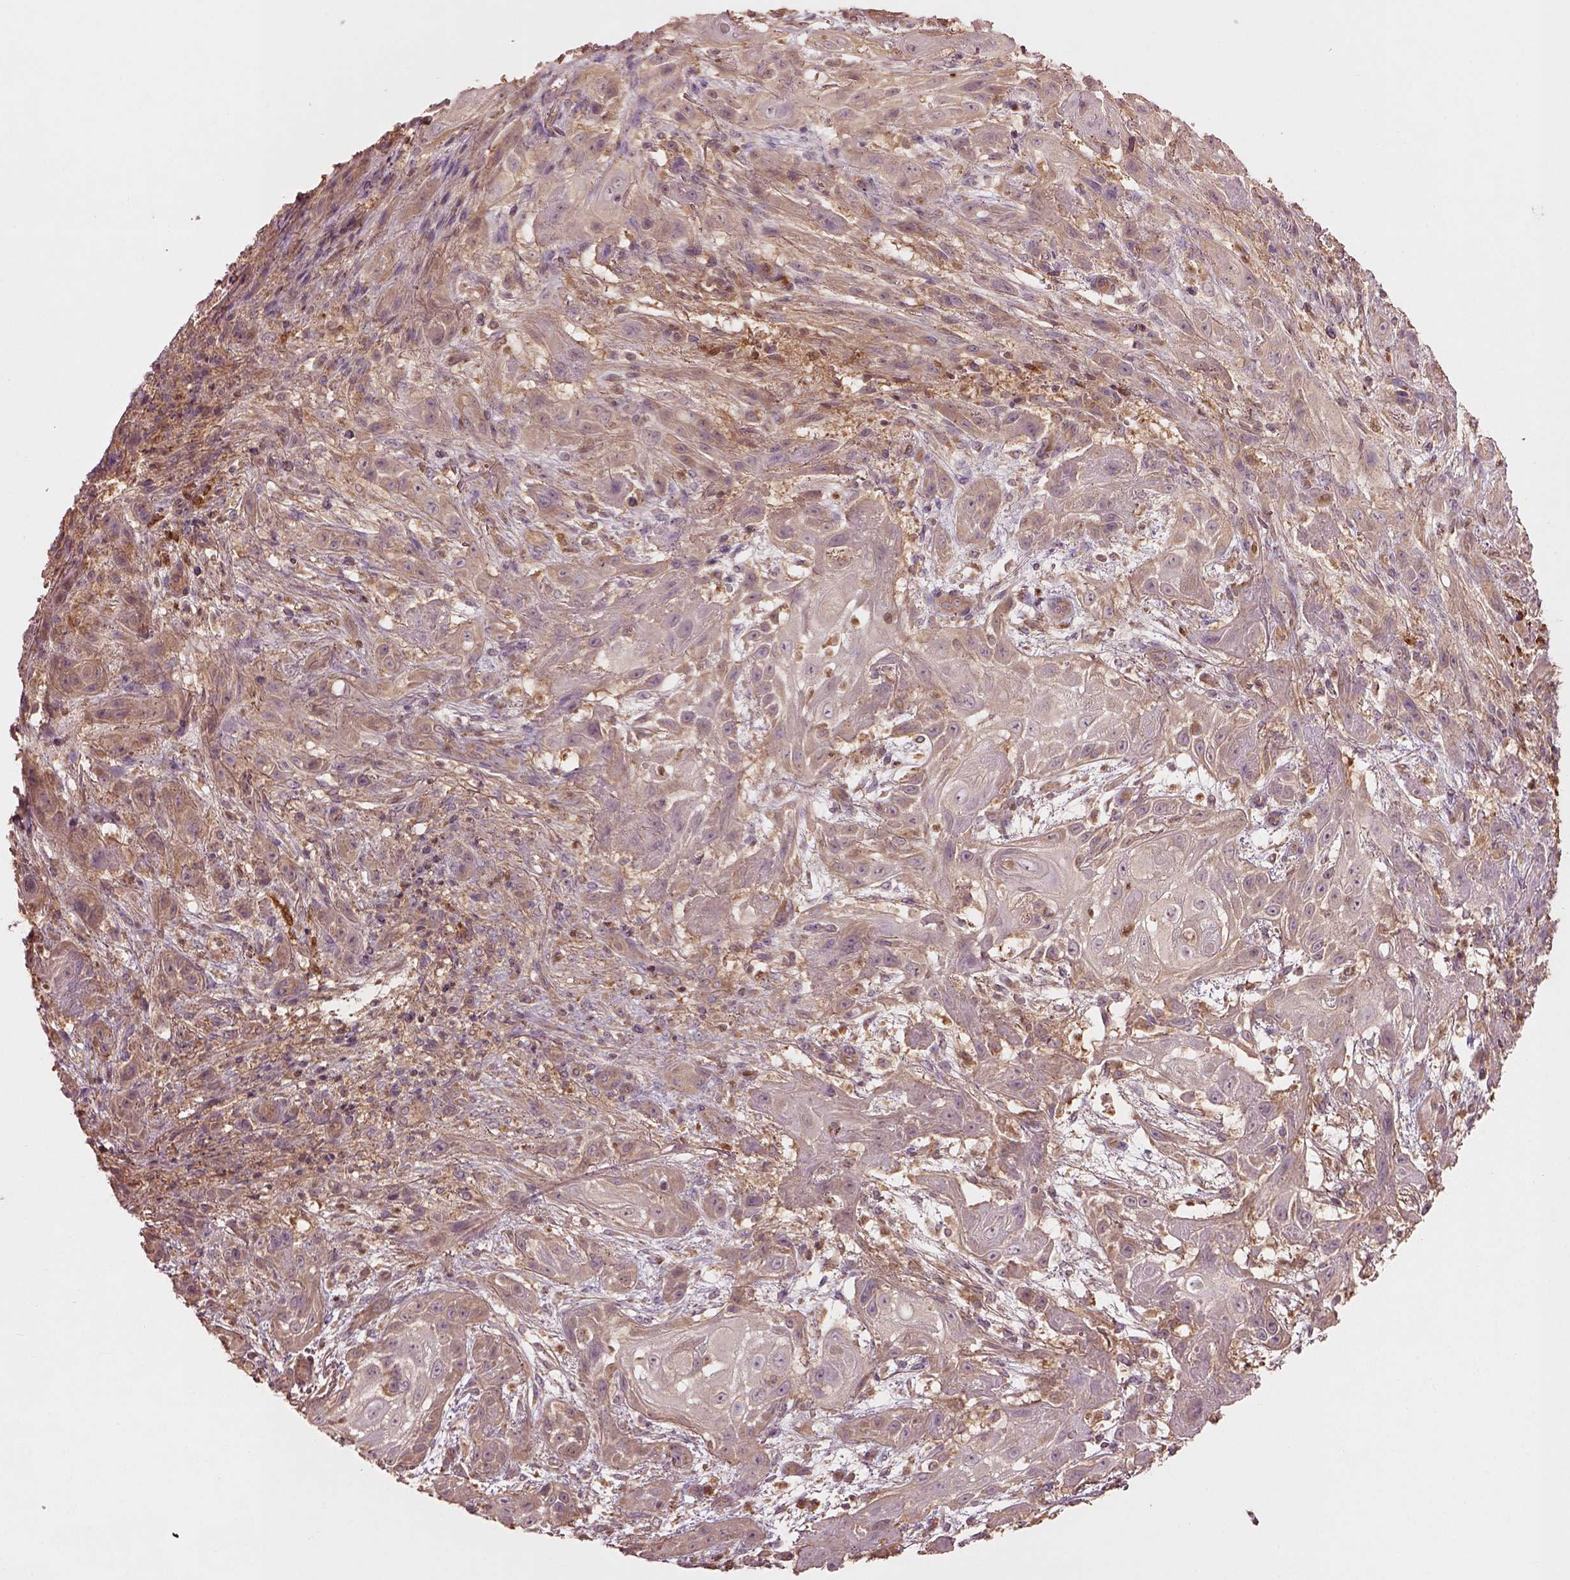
{"staining": {"intensity": "weak", "quantity": "25%-75%", "location": "cytoplasmic/membranous"}, "tissue": "skin cancer", "cell_type": "Tumor cells", "image_type": "cancer", "snomed": [{"axis": "morphology", "description": "Squamous cell carcinoma, NOS"}, {"axis": "topography", "description": "Skin"}], "caption": "An immunohistochemistry micrograph of tumor tissue is shown. Protein staining in brown highlights weak cytoplasmic/membranous positivity in skin cancer within tumor cells.", "gene": "TRADD", "patient": {"sex": "male", "age": 62}}